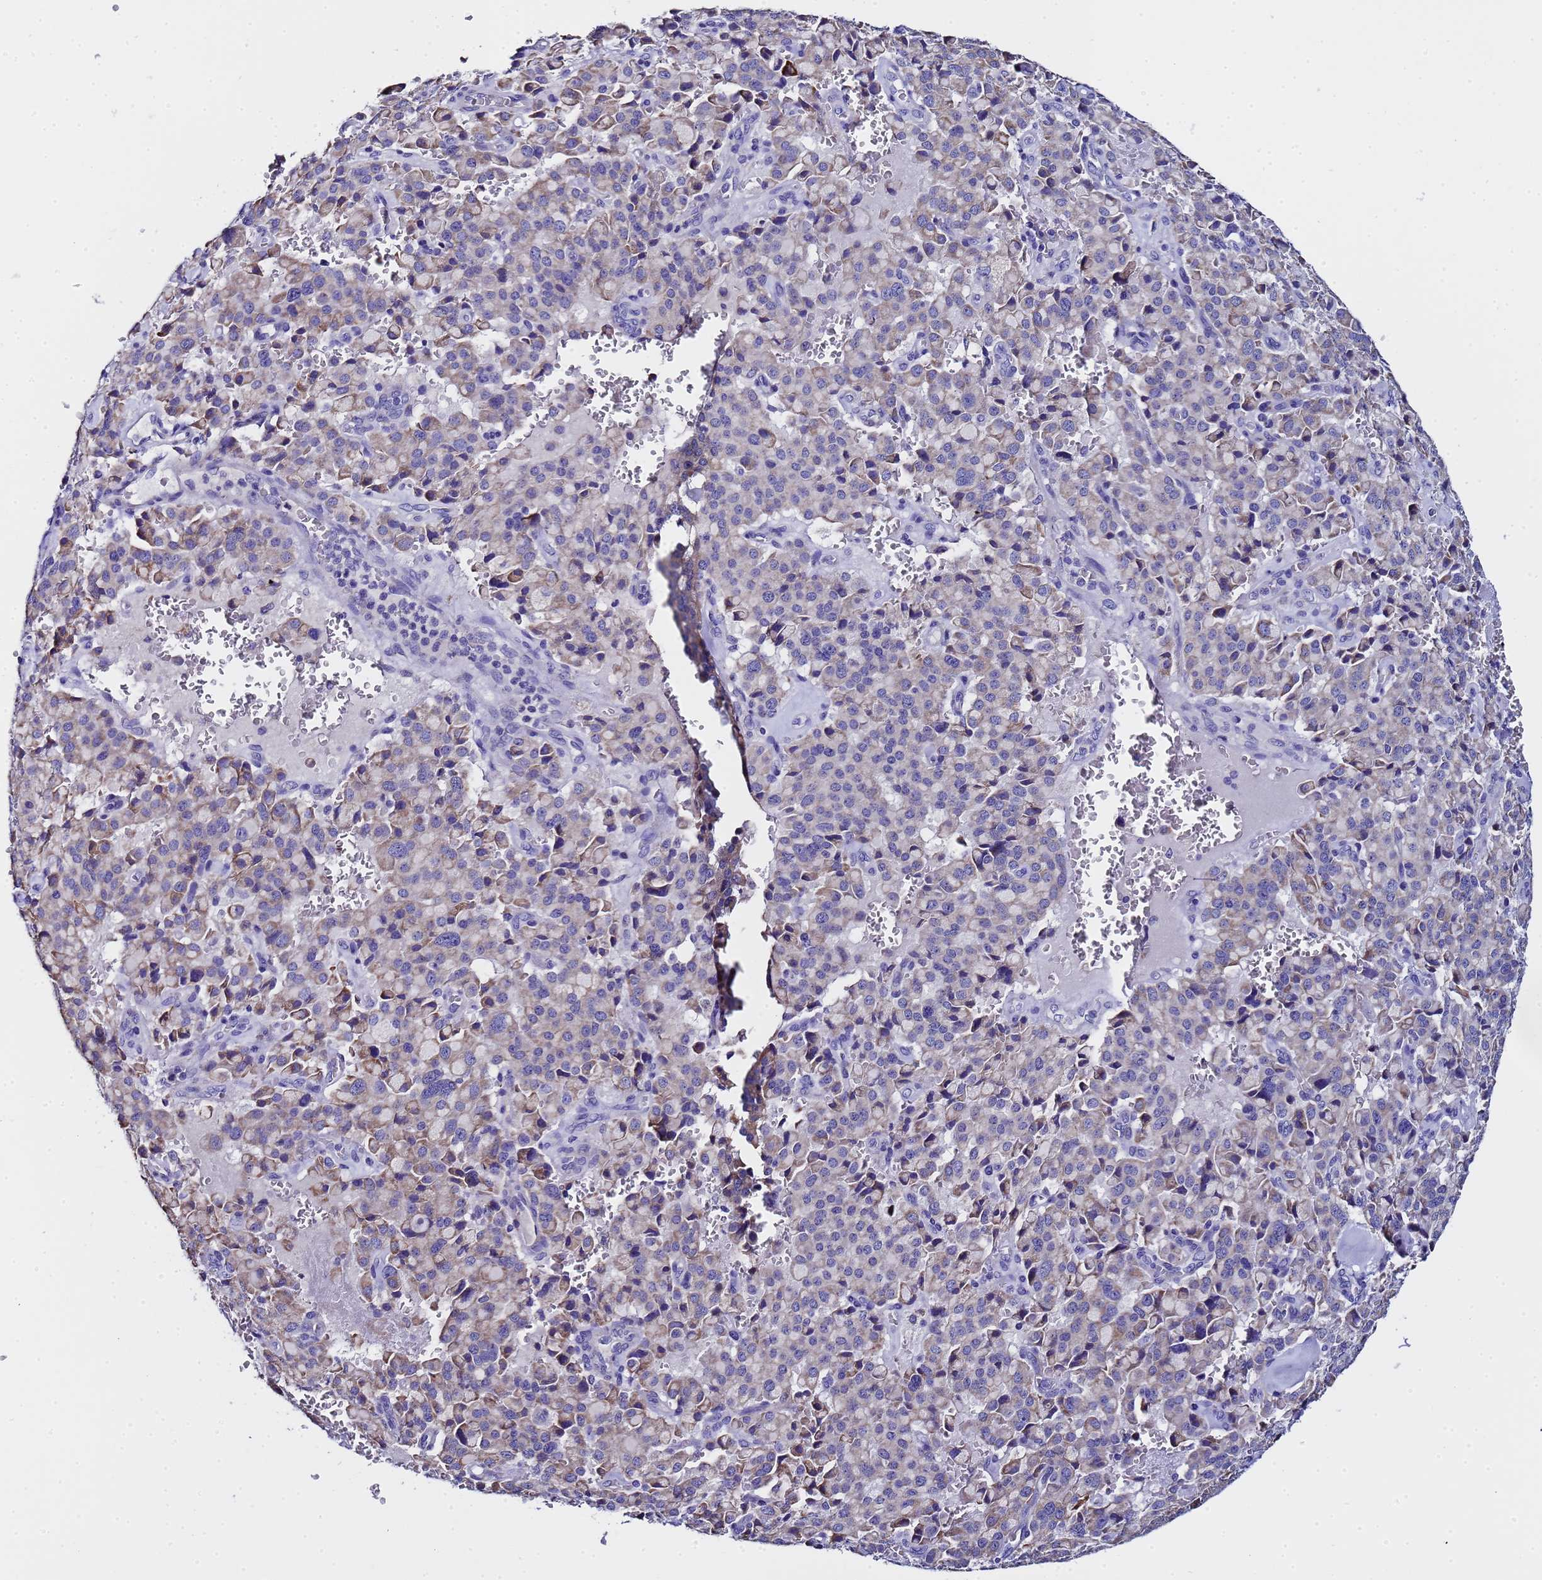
{"staining": {"intensity": "weak", "quantity": "25%-75%", "location": "cytoplasmic/membranous"}, "tissue": "pancreatic cancer", "cell_type": "Tumor cells", "image_type": "cancer", "snomed": [{"axis": "morphology", "description": "Adenocarcinoma, NOS"}, {"axis": "topography", "description": "Pancreas"}], "caption": "Human pancreatic adenocarcinoma stained for a protein (brown) displays weak cytoplasmic/membranous positive staining in approximately 25%-75% of tumor cells.", "gene": "MRPS12", "patient": {"sex": "male", "age": 65}}